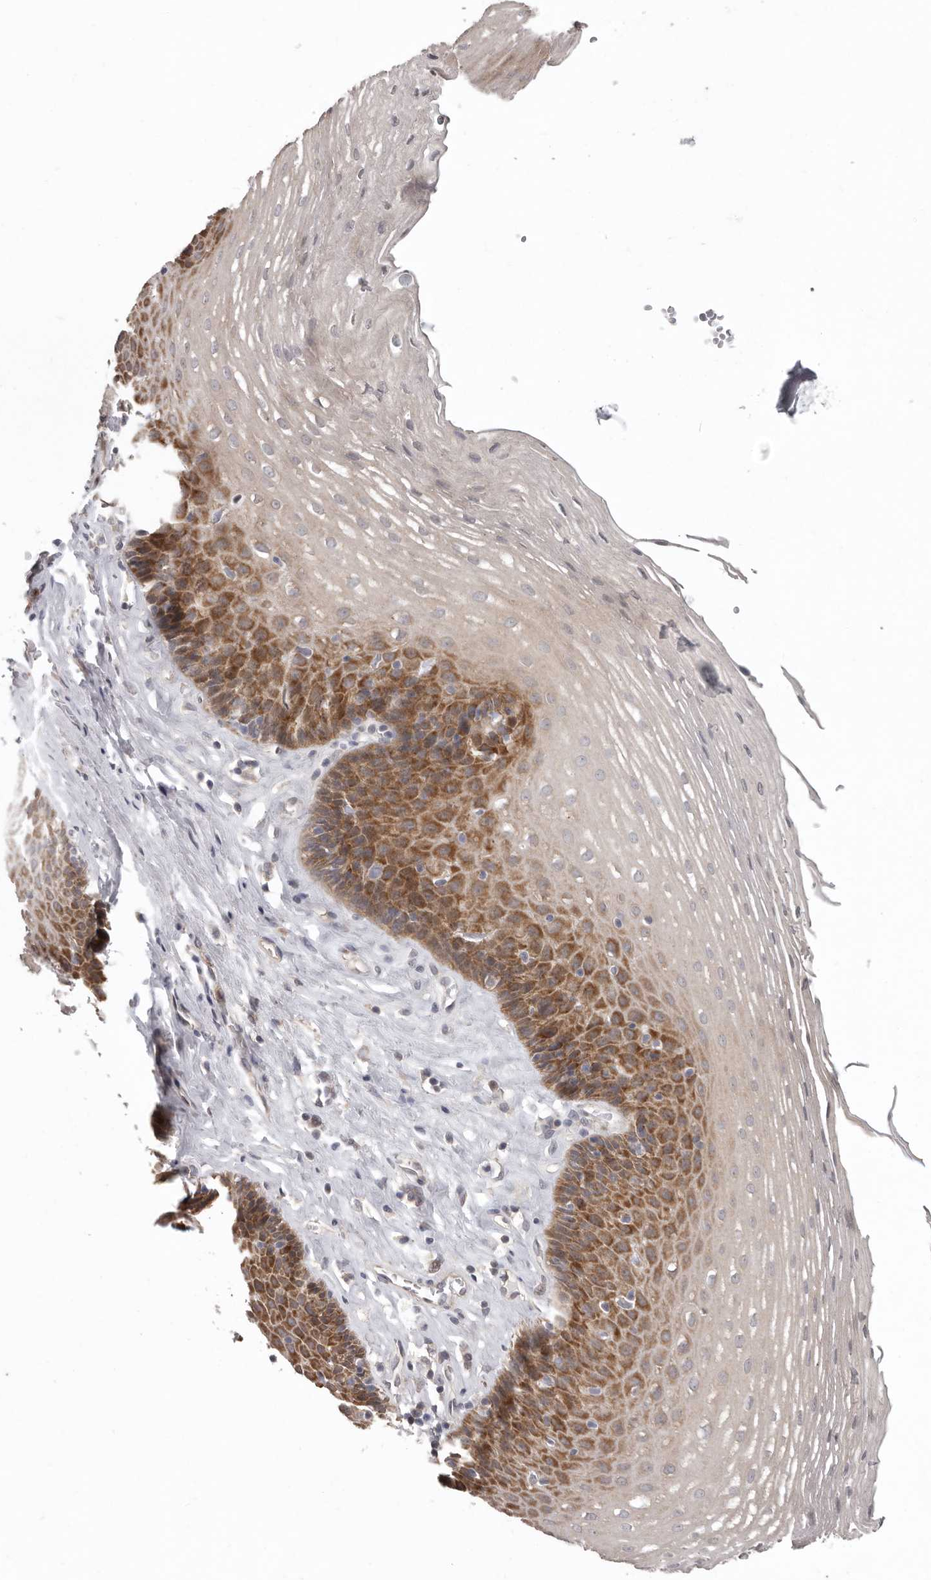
{"staining": {"intensity": "moderate", "quantity": ">75%", "location": "cytoplasmic/membranous"}, "tissue": "esophagus", "cell_type": "Squamous epithelial cells", "image_type": "normal", "snomed": [{"axis": "morphology", "description": "Normal tissue, NOS"}, {"axis": "topography", "description": "Esophagus"}], "caption": "This photomicrograph reveals immunohistochemistry (IHC) staining of unremarkable esophagus, with medium moderate cytoplasmic/membranous expression in approximately >75% of squamous epithelial cells.", "gene": "RALGPS2", "patient": {"sex": "female", "age": 66}}